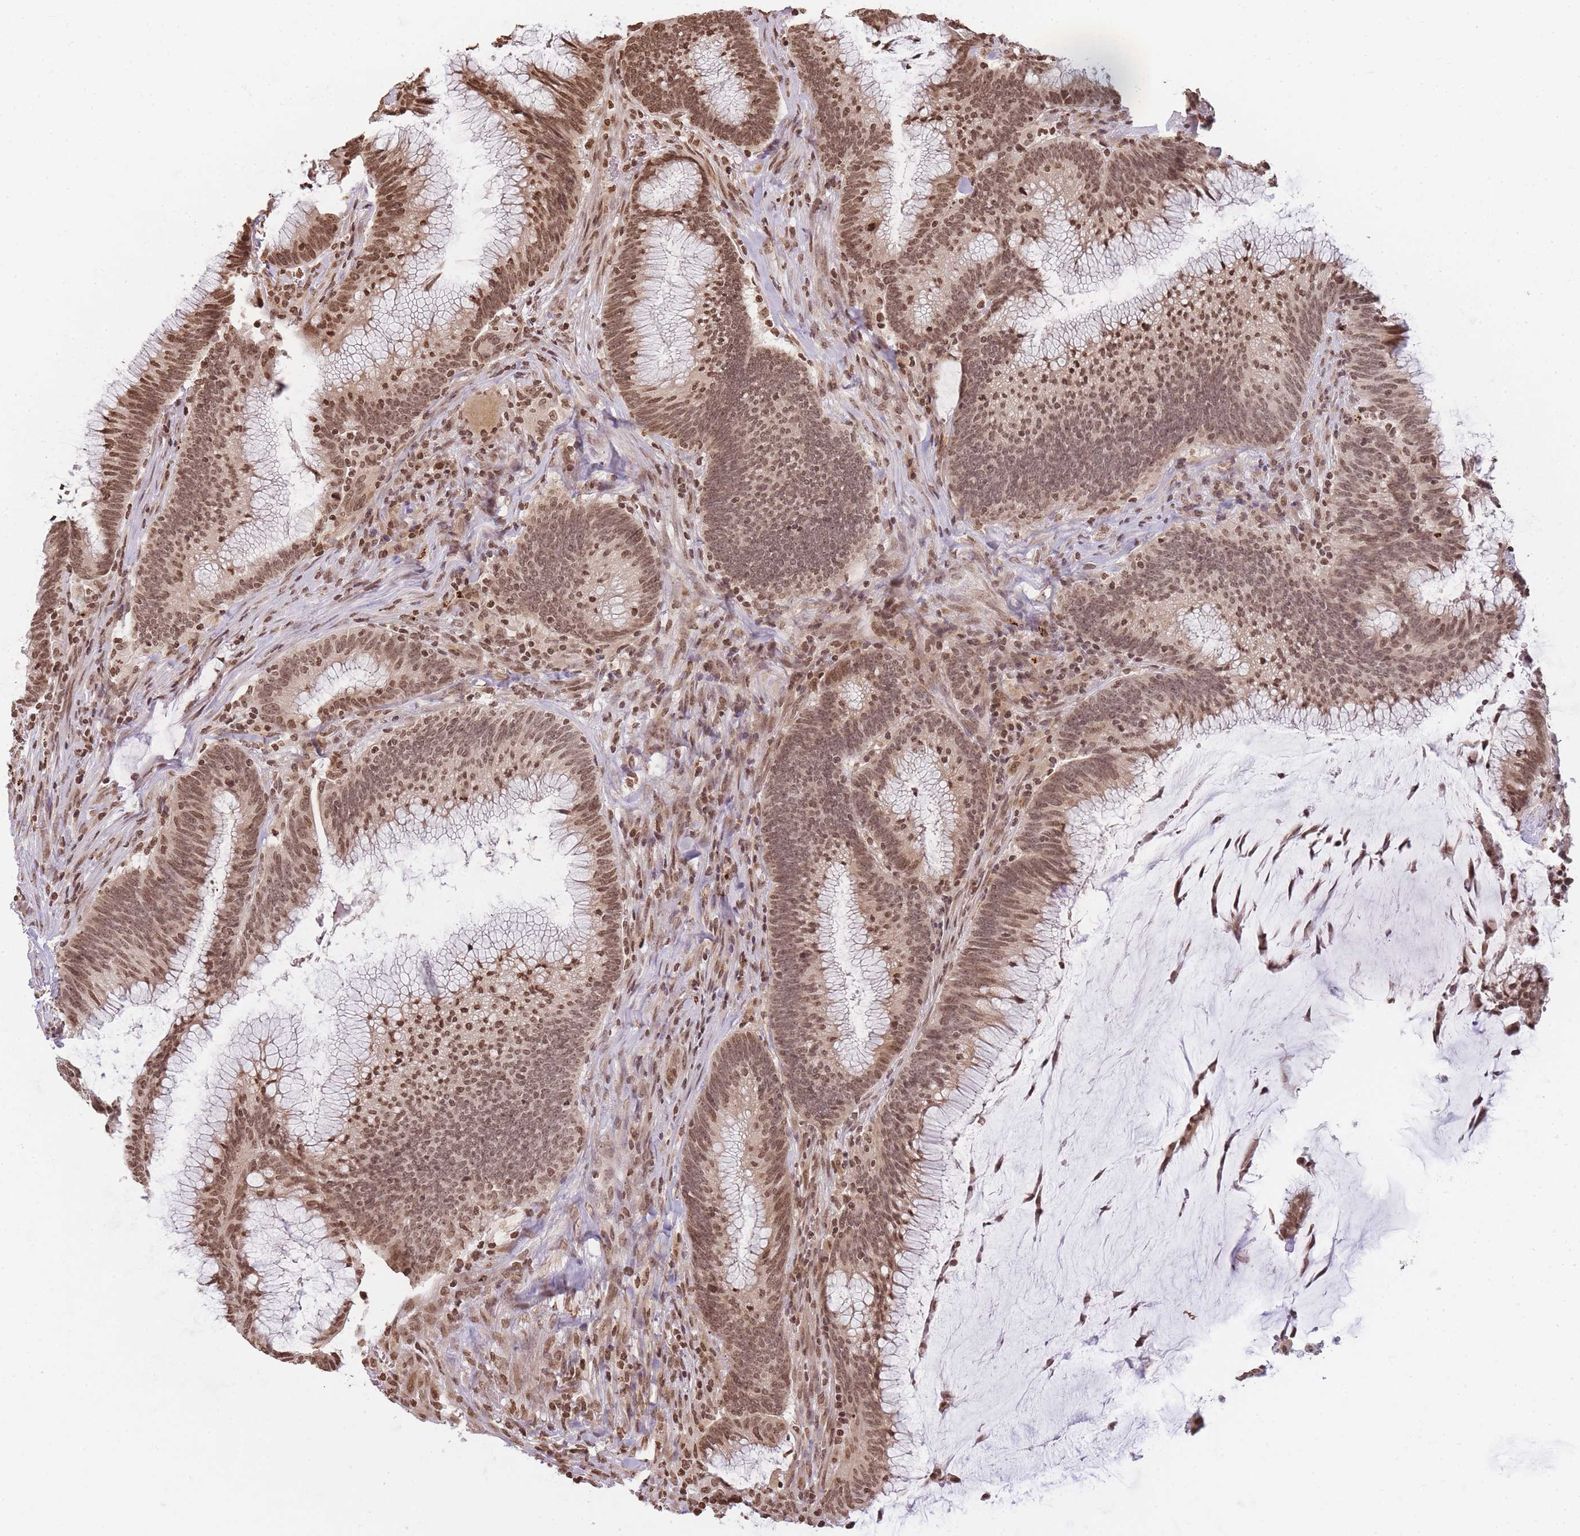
{"staining": {"intensity": "moderate", "quantity": ">75%", "location": "nuclear"}, "tissue": "colorectal cancer", "cell_type": "Tumor cells", "image_type": "cancer", "snomed": [{"axis": "morphology", "description": "Adenocarcinoma, NOS"}, {"axis": "topography", "description": "Rectum"}], "caption": "This image displays colorectal cancer (adenocarcinoma) stained with immunohistochemistry to label a protein in brown. The nuclear of tumor cells show moderate positivity for the protein. Nuclei are counter-stained blue.", "gene": "WWTR1", "patient": {"sex": "female", "age": 77}}